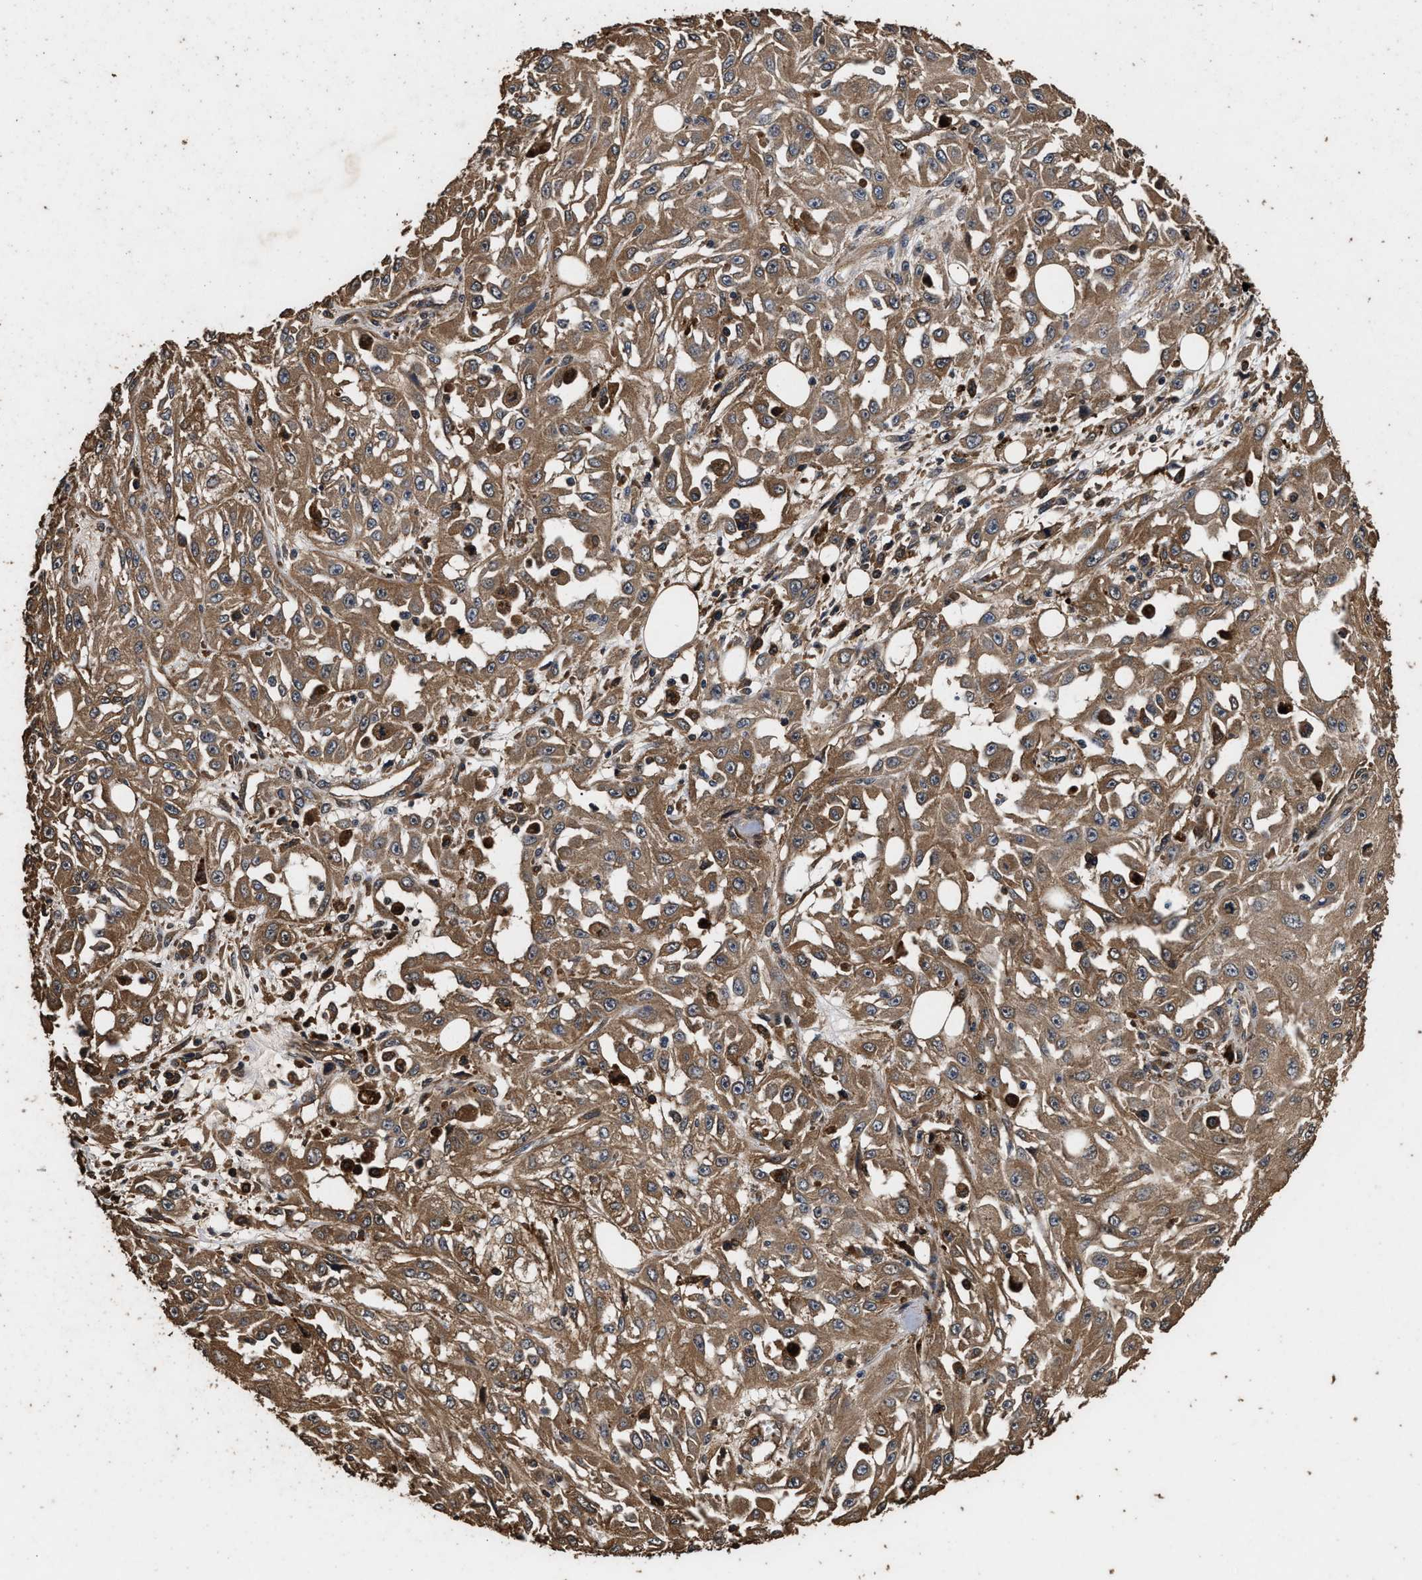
{"staining": {"intensity": "moderate", "quantity": ">75%", "location": "cytoplasmic/membranous"}, "tissue": "skin cancer", "cell_type": "Tumor cells", "image_type": "cancer", "snomed": [{"axis": "morphology", "description": "Squamous cell carcinoma, NOS"}, {"axis": "morphology", "description": "Squamous cell carcinoma, metastatic, NOS"}, {"axis": "topography", "description": "Skin"}, {"axis": "topography", "description": "Lymph node"}], "caption": "Skin cancer (metastatic squamous cell carcinoma) stained with DAB immunohistochemistry (IHC) demonstrates medium levels of moderate cytoplasmic/membranous expression in approximately >75% of tumor cells.", "gene": "KYAT1", "patient": {"sex": "male", "age": 75}}